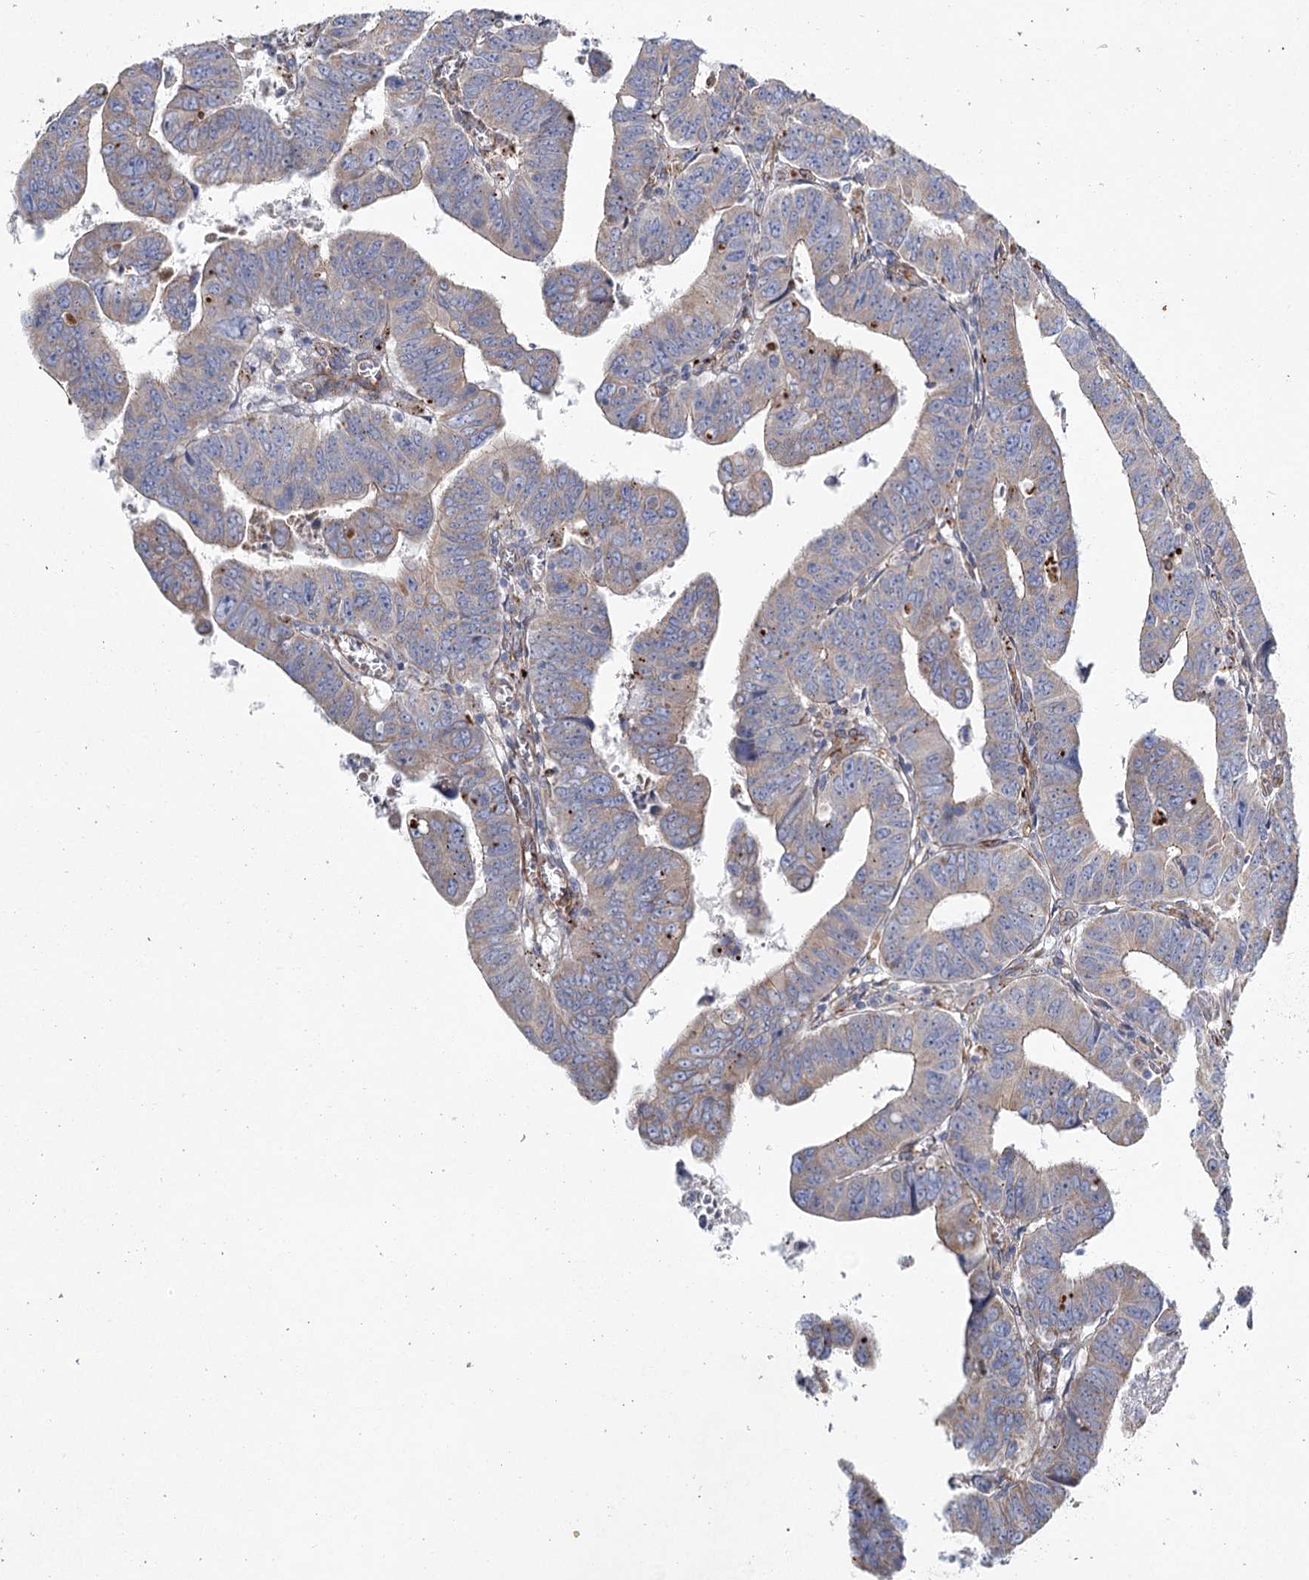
{"staining": {"intensity": "weak", "quantity": "25%-75%", "location": "cytoplasmic/membranous"}, "tissue": "colorectal cancer", "cell_type": "Tumor cells", "image_type": "cancer", "snomed": [{"axis": "morphology", "description": "Normal tissue, NOS"}, {"axis": "morphology", "description": "Adenocarcinoma, NOS"}, {"axis": "topography", "description": "Rectum"}], "caption": "Immunohistochemistry (IHC) micrograph of colorectal cancer stained for a protein (brown), which reveals low levels of weak cytoplasmic/membranous staining in about 25%-75% of tumor cells.", "gene": "TMEM164", "patient": {"sex": "female", "age": 65}}